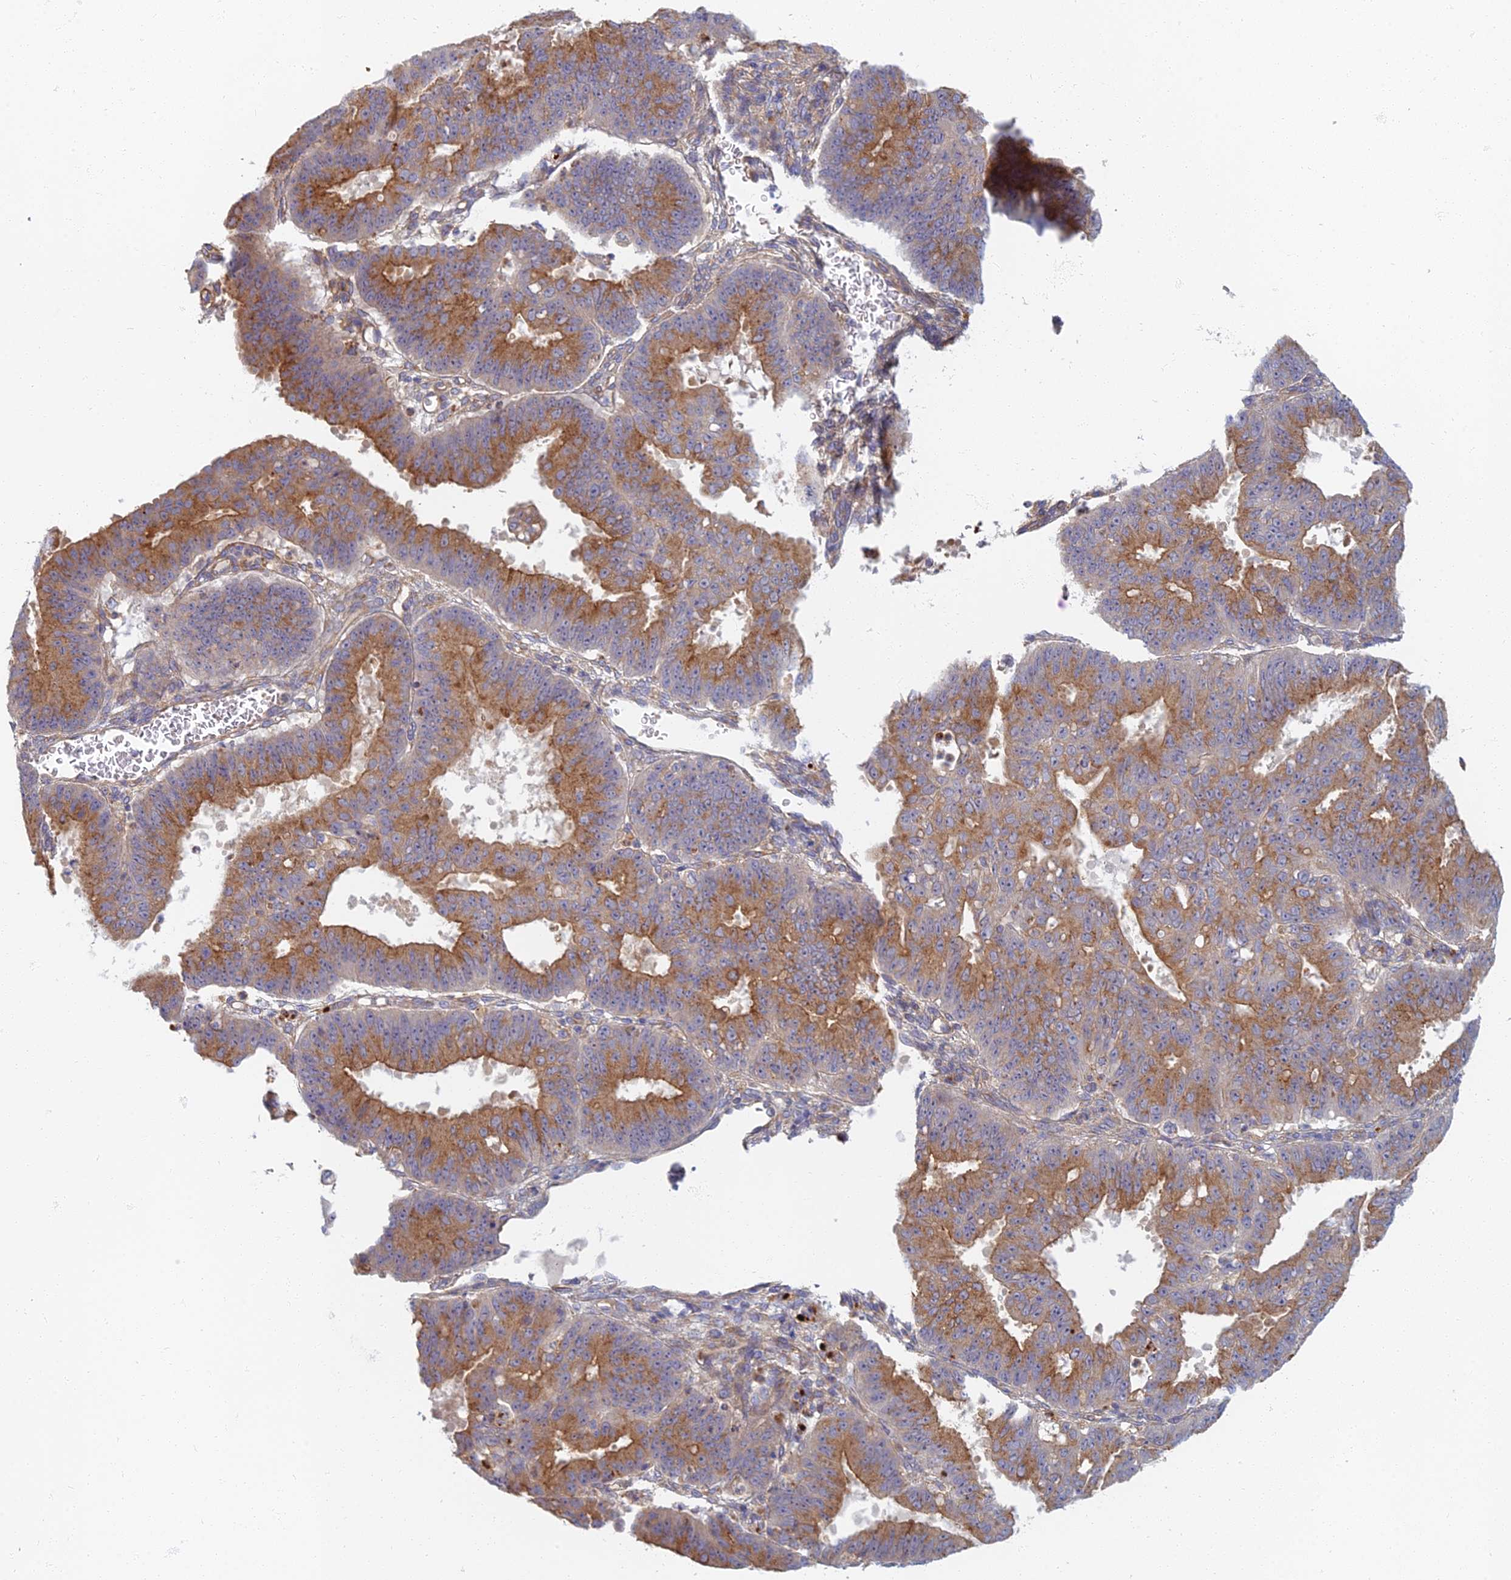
{"staining": {"intensity": "moderate", "quantity": ">75%", "location": "cytoplasmic/membranous"}, "tissue": "ovarian cancer", "cell_type": "Tumor cells", "image_type": "cancer", "snomed": [{"axis": "morphology", "description": "Carcinoma, endometroid"}, {"axis": "topography", "description": "Appendix"}, {"axis": "topography", "description": "Ovary"}], "caption": "Protein positivity by immunohistochemistry demonstrates moderate cytoplasmic/membranous positivity in about >75% of tumor cells in ovarian endometroid carcinoma.", "gene": "PROX2", "patient": {"sex": "female", "age": 42}}